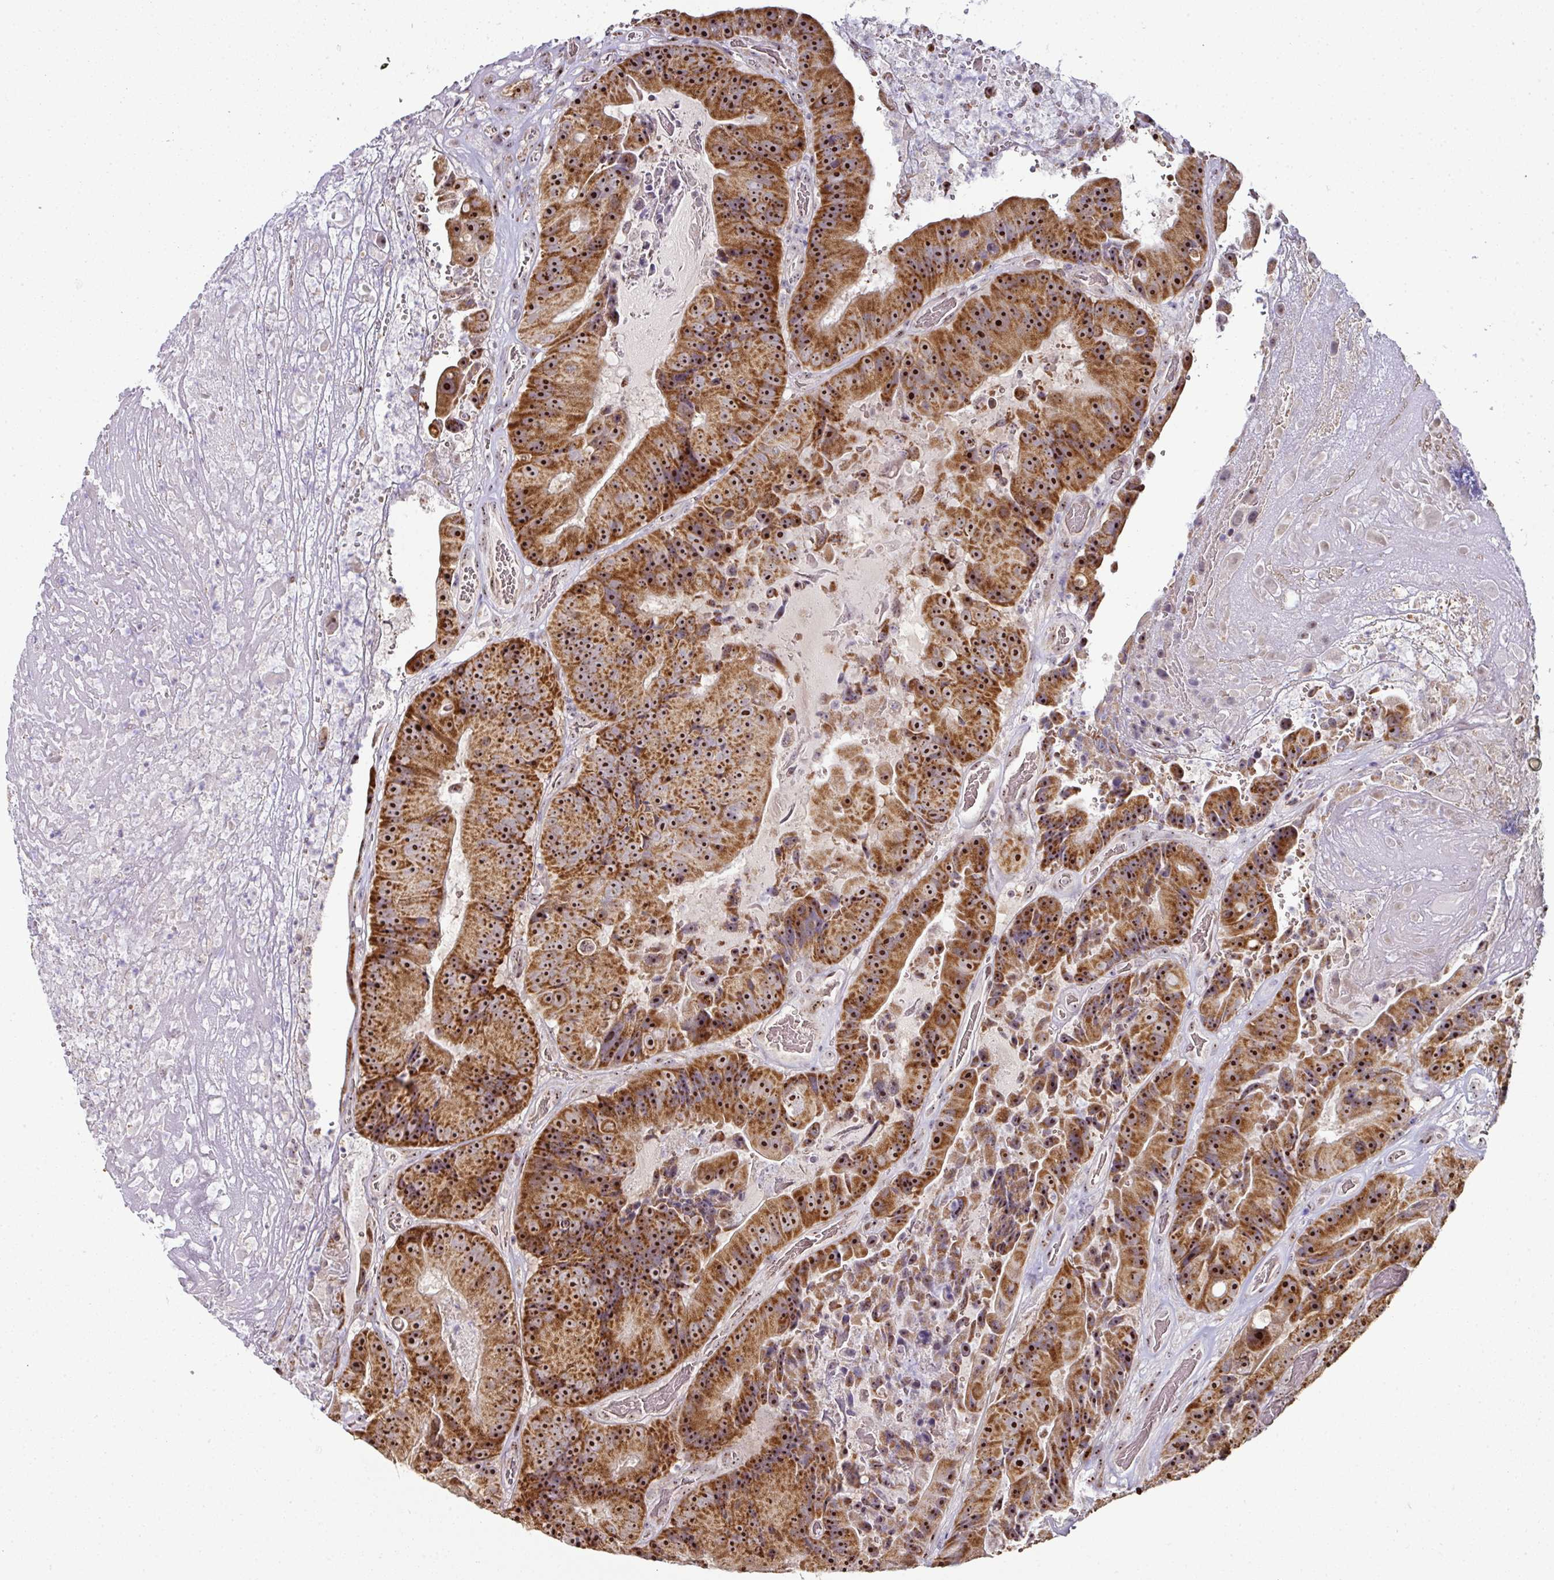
{"staining": {"intensity": "strong", "quantity": ">75%", "location": "cytoplasmic/membranous,nuclear"}, "tissue": "colorectal cancer", "cell_type": "Tumor cells", "image_type": "cancer", "snomed": [{"axis": "morphology", "description": "Adenocarcinoma, NOS"}, {"axis": "topography", "description": "Colon"}], "caption": "Colorectal cancer (adenocarcinoma) stained for a protein (brown) exhibits strong cytoplasmic/membranous and nuclear positive expression in approximately >75% of tumor cells.", "gene": "NACC2", "patient": {"sex": "female", "age": 86}}